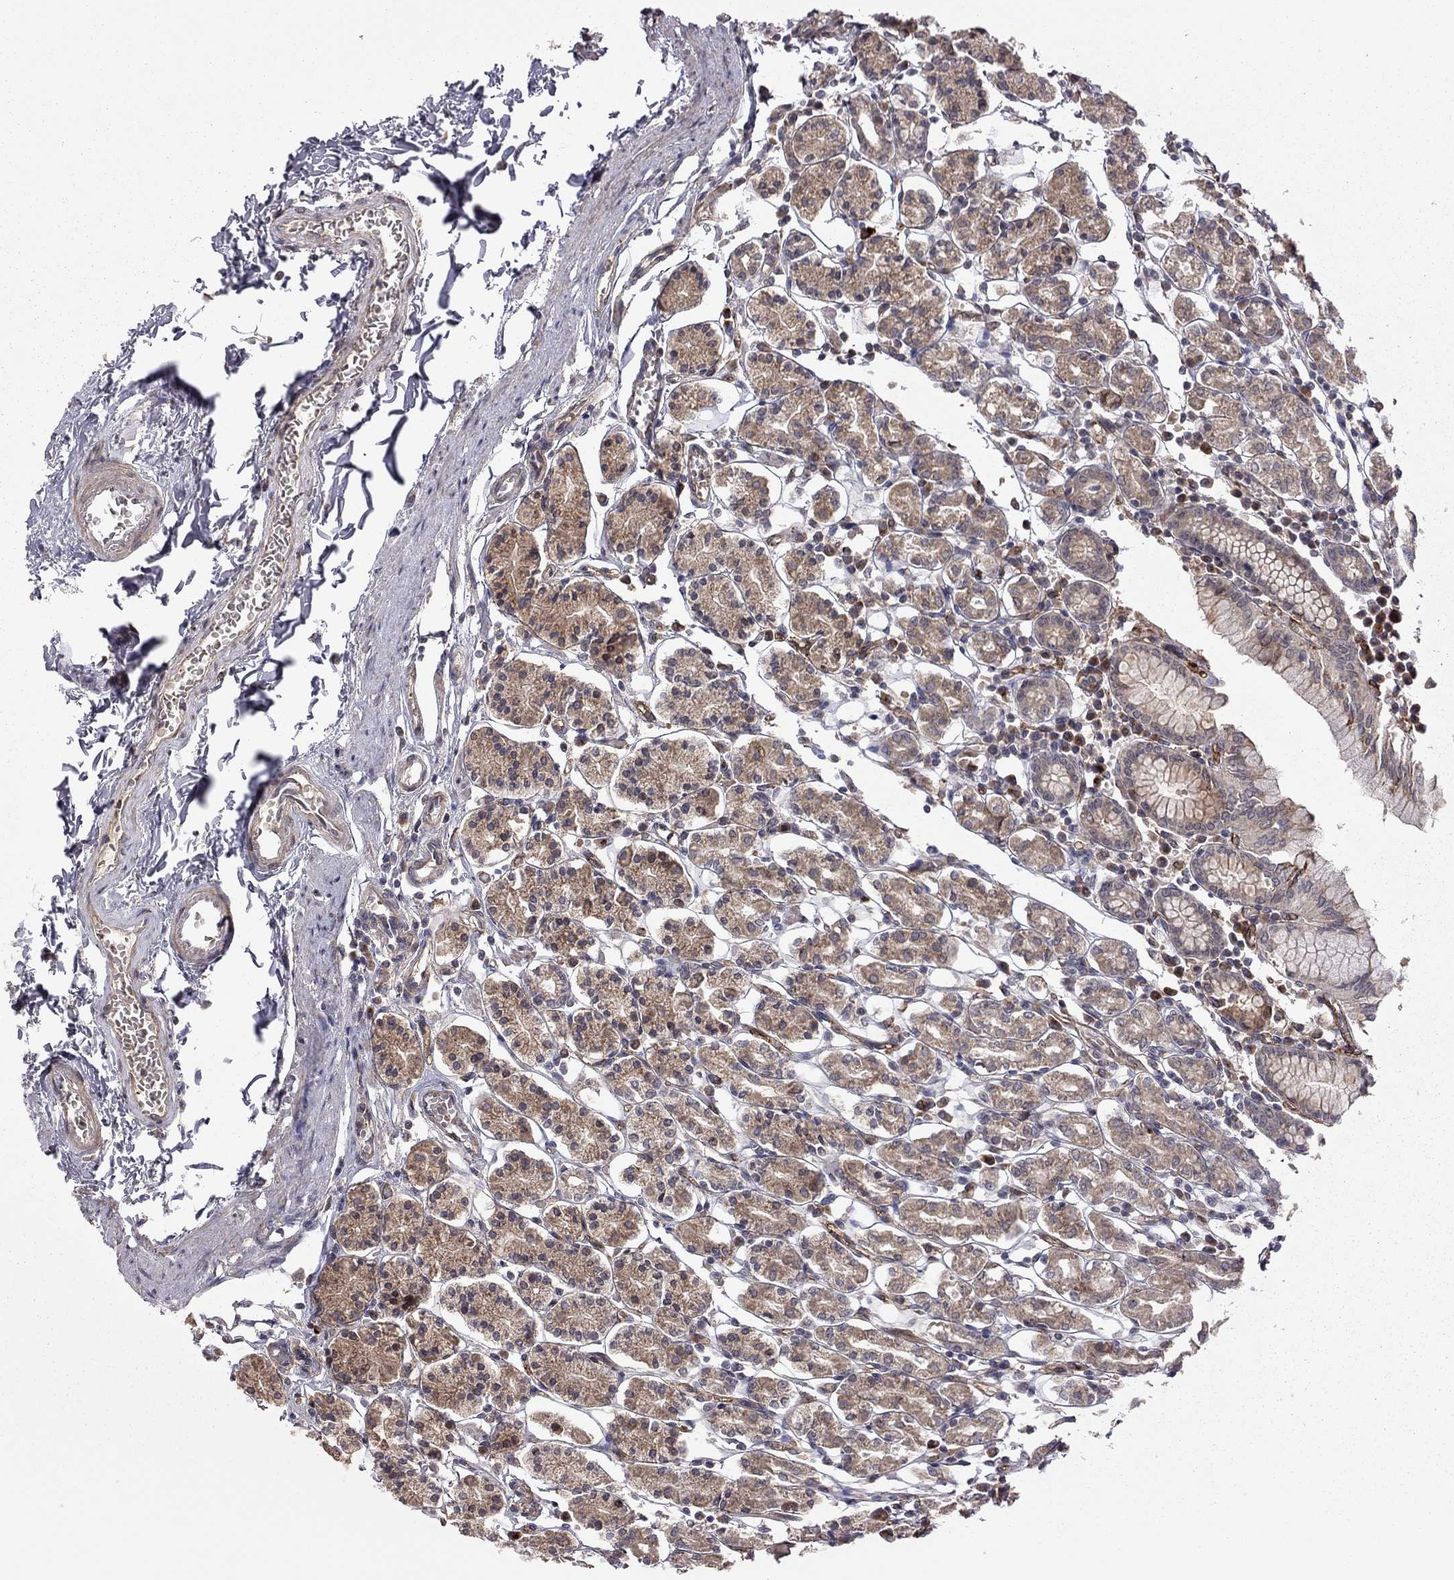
{"staining": {"intensity": "moderate", "quantity": "25%-75%", "location": "cytoplasmic/membranous"}, "tissue": "stomach", "cell_type": "Glandular cells", "image_type": "normal", "snomed": [{"axis": "morphology", "description": "Normal tissue, NOS"}, {"axis": "topography", "description": "Stomach, upper"}, {"axis": "topography", "description": "Stomach"}], "caption": "The photomicrograph displays a brown stain indicating the presence of a protein in the cytoplasmic/membranous of glandular cells in stomach.", "gene": "EXOC3L2", "patient": {"sex": "male", "age": 62}}